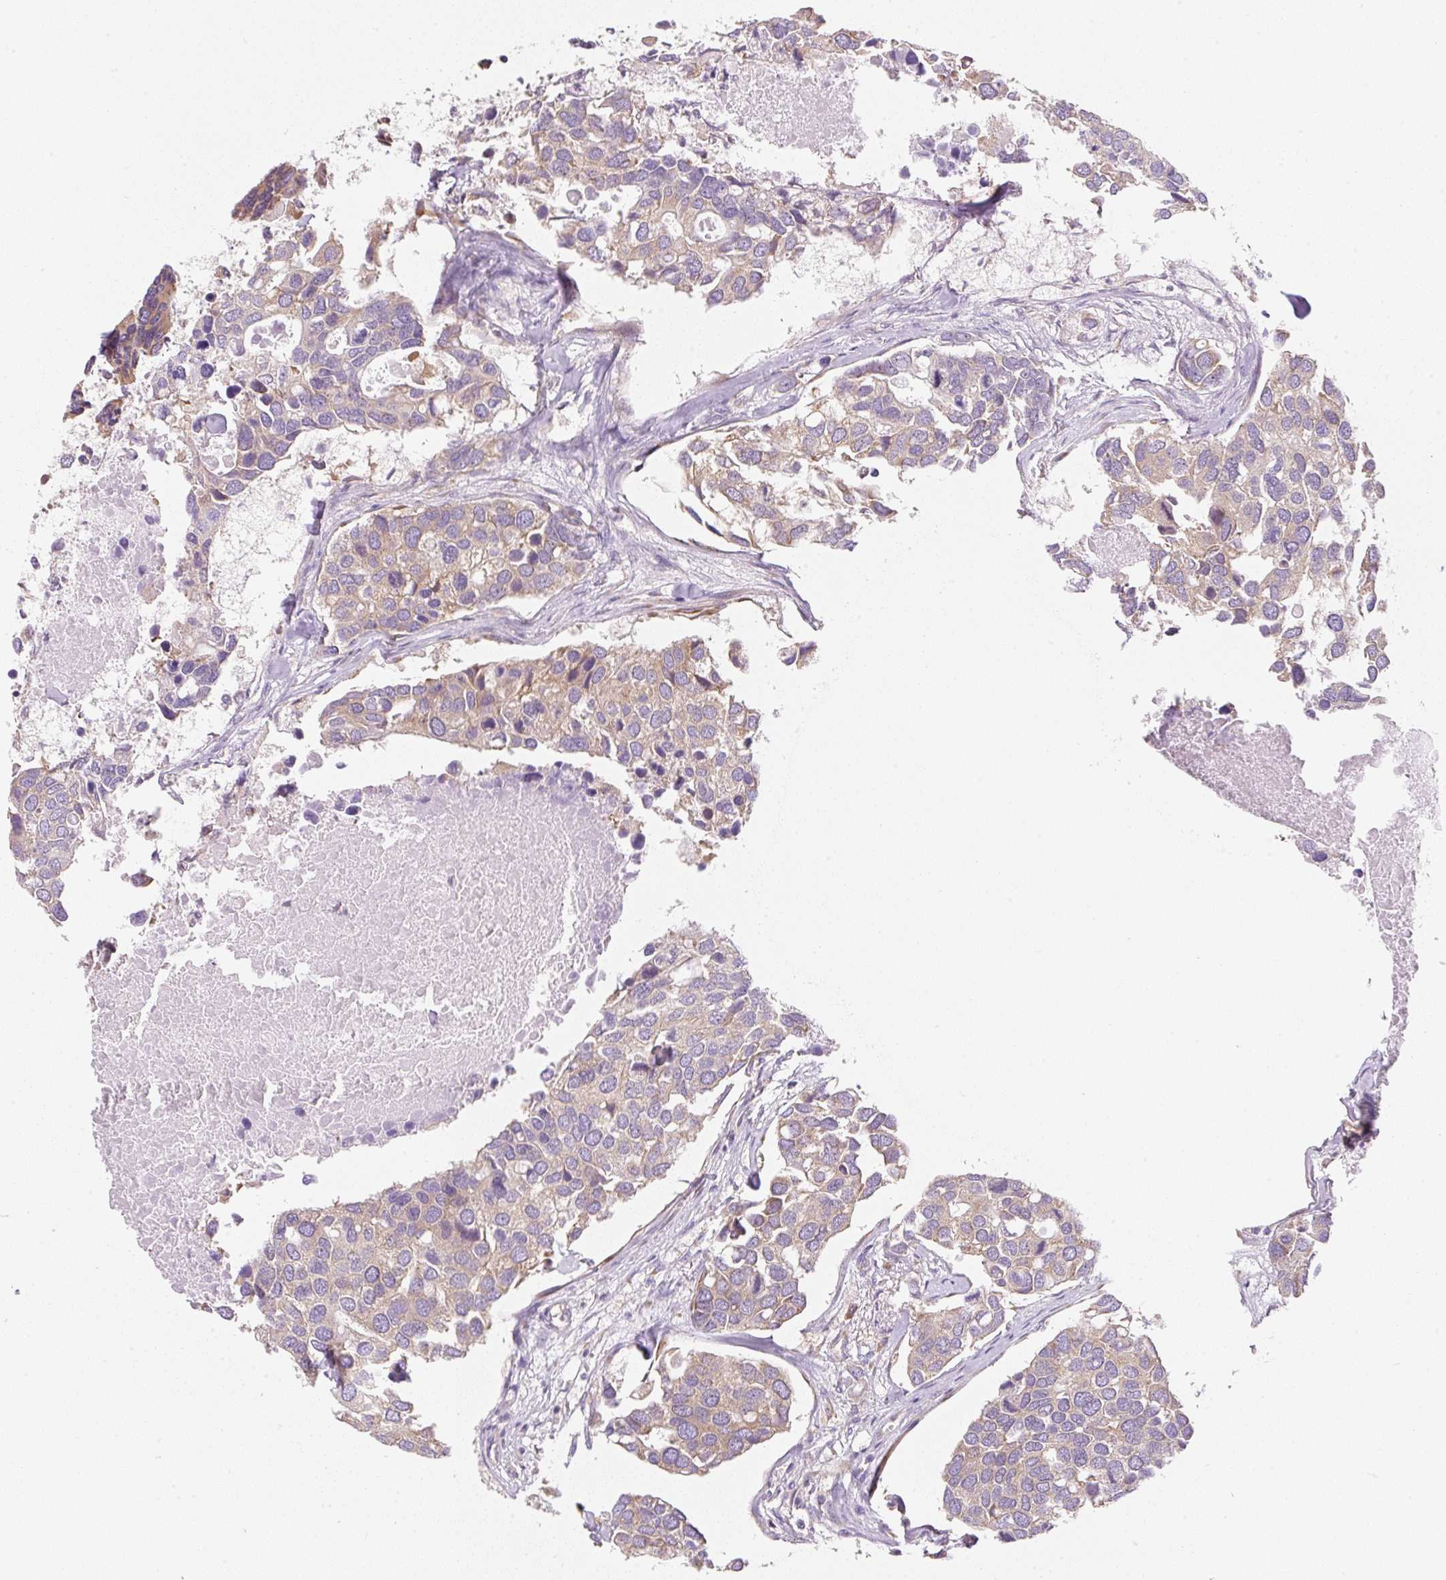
{"staining": {"intensity": "weak", "quantity": ">75%", "location": "cytoplasmic/membranous"}, "tissue": "breast cancer", "cell_type": "Tumor cells", "image_type": "cancer", "snomed": [{"axis": "morphology", "description": "Duct carcinoma"}, {"axis": "topography", "description": "Breast"}], "caption": "Brown immunohistochemical staining in infiltrating ductal carcinoma (breast) reveals weak cytoplasmic/membranous staining in about >75% of tumor cells.", "gene": "RPL18A", "patient": {"sex": "female", "age": 83}}